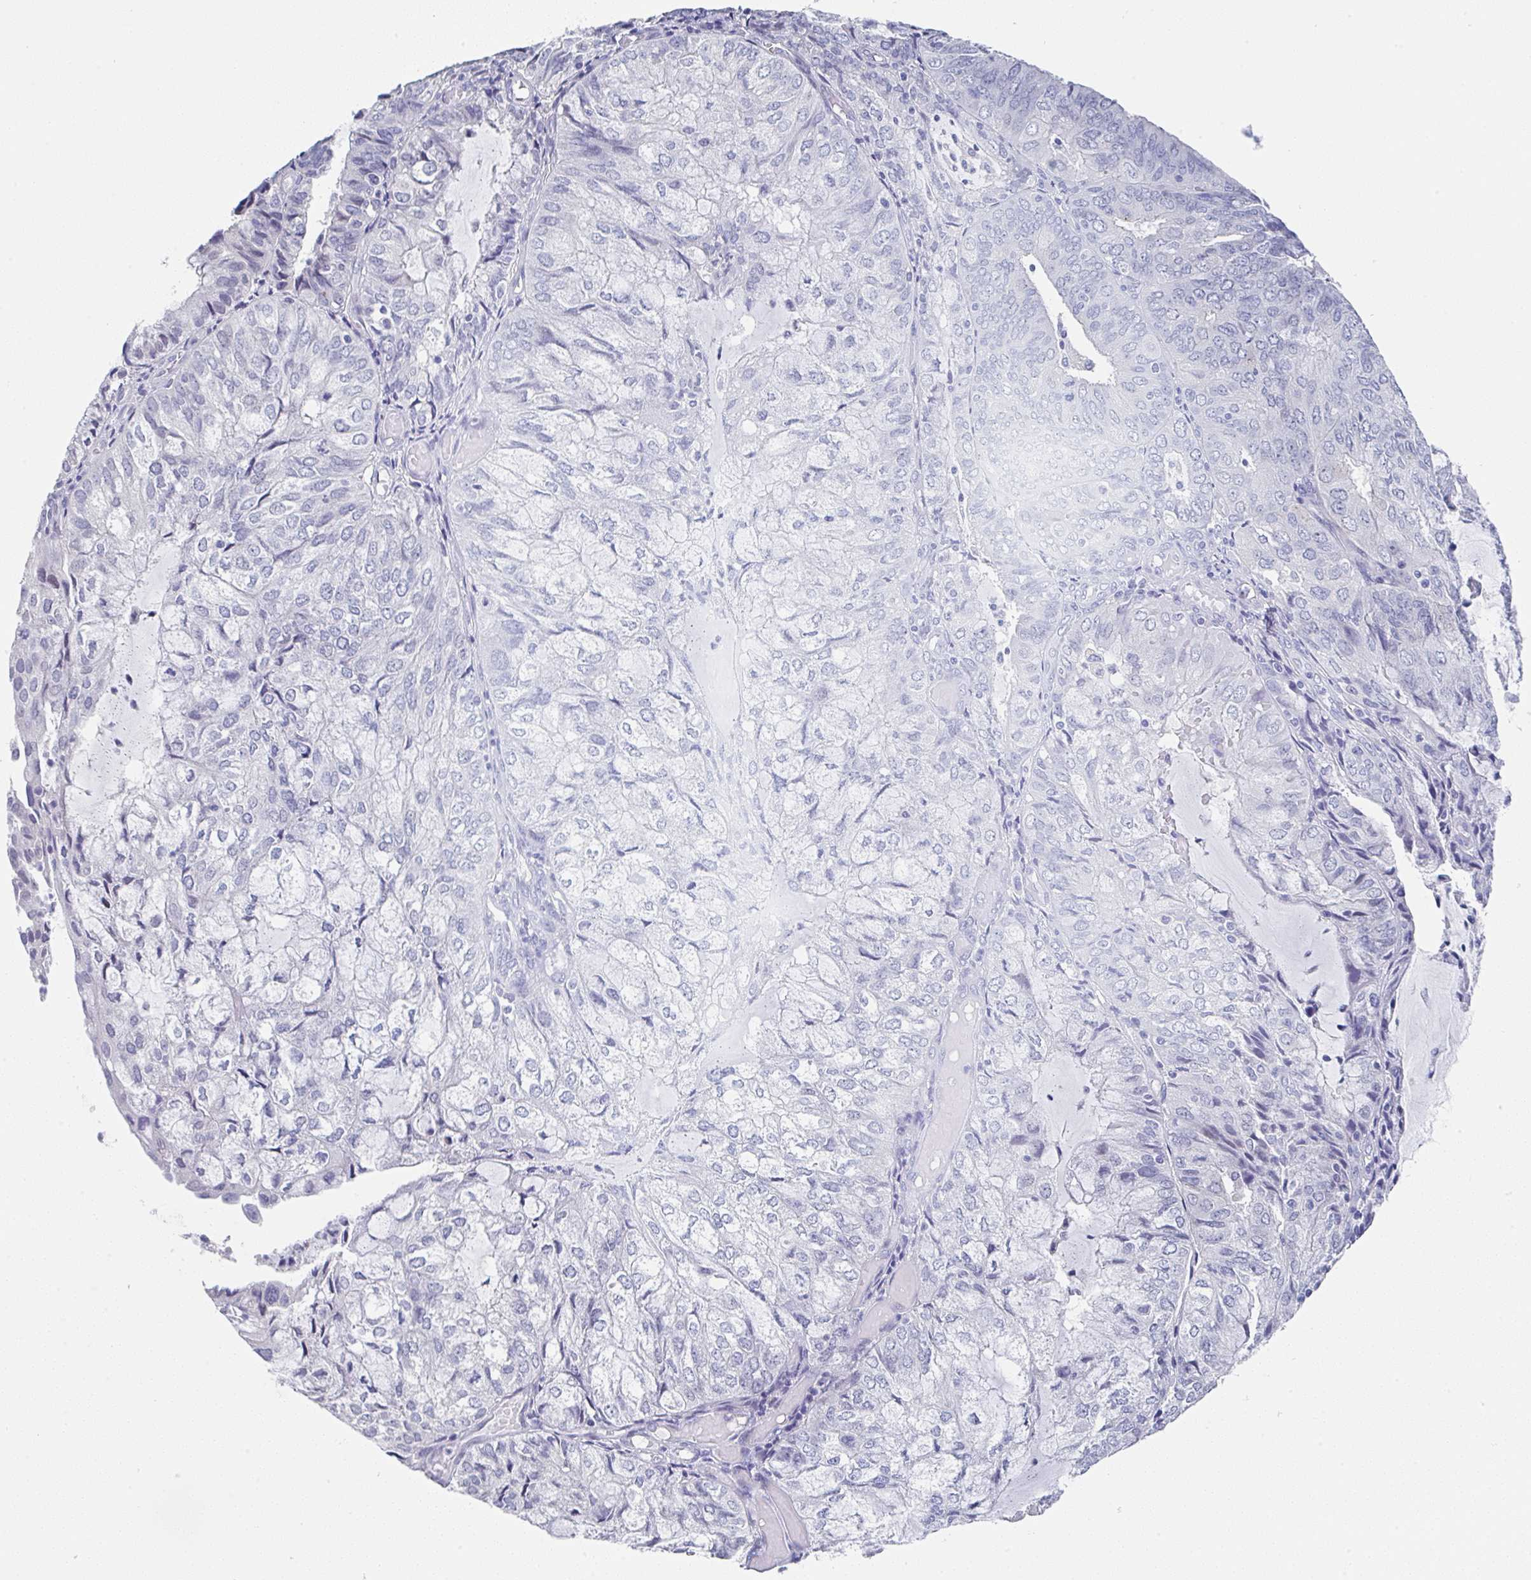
{"staining": {"intensity": "negative", "quantity": "none", "location": "none"}, "tissue": "endometrial cancer", "cell_type": "Tumor cells", "image_type": "cancer", "snomed": [{"axis": "morphology", "description": "Adenocarcinoma, NOS"}, {"axis": "topography", "description": "Endometrium"}], "caption": "There is no significant positivity in tumor cells of endometrial cancer.", "gene": "TNFRSF8", "patient": {"sex": "female", "age": 81}}